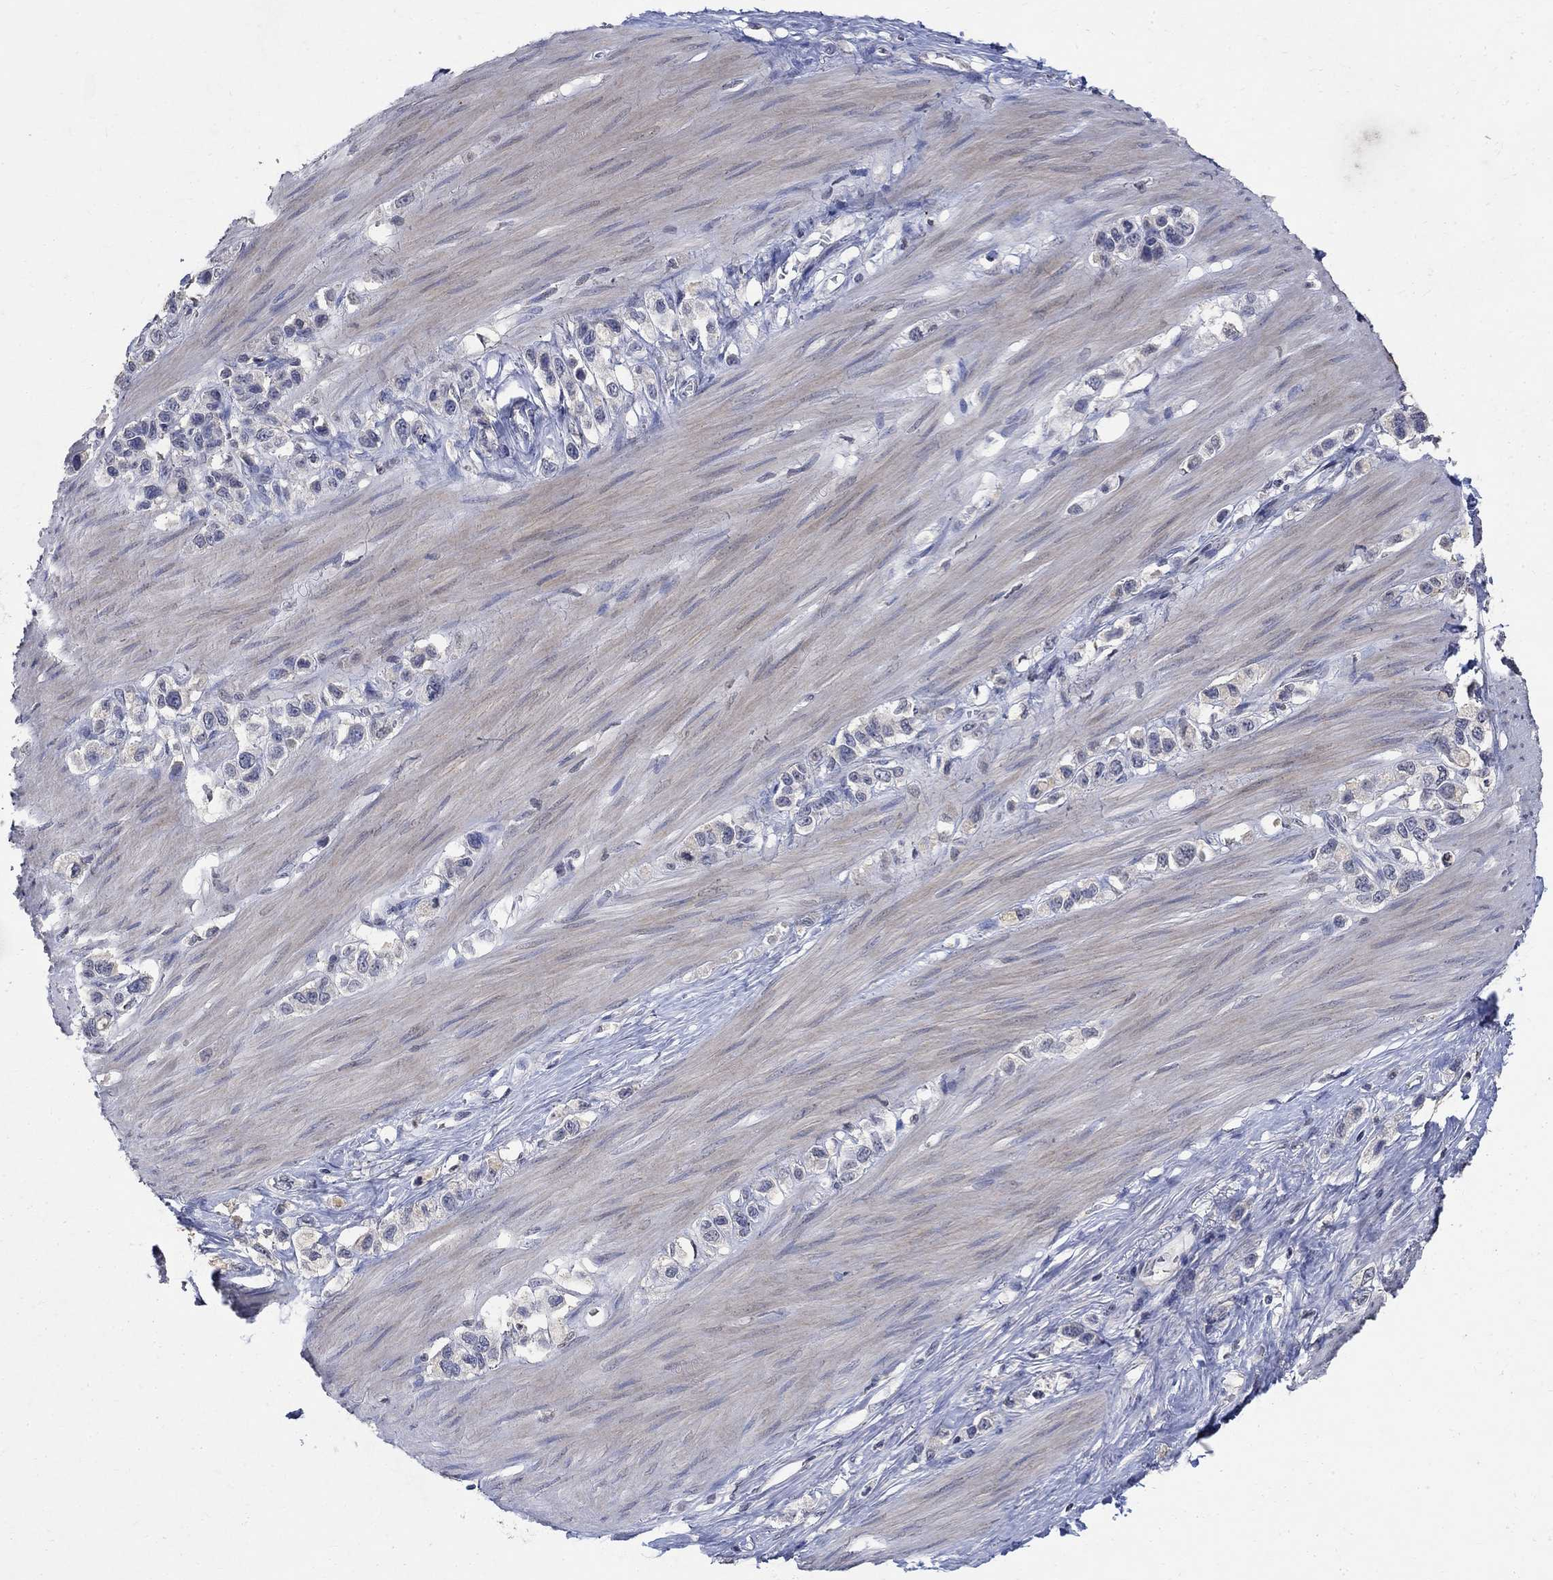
{"staining": {"intensity": "negative", "quantity": "none", "location": "none"}, "tissue": "stomach cancer", "cell_type": "Tumor cells", "image_type": "cancer", "snomed": [{"axis": "morphology", "description": "Normal tissue, NOS"}, {"axis": "morphology", "description": "Adenocarcinoma, NOS"}, {"axis": "morphology", "description": "Adenocarcinoma, High grade"}, {"axis": "topography", "description": "Stomach, upper"}, {"axis": "topography", "description": "Stomach"}], "caption": "Immunohistochemistry (IHC) micrograph of neoplastic tissue: human stomach cancer stained with DAB (3,3'-diaminobenzidine) exhibits no significant protein staining in tumor cells. (DAB (3,3'-diaminobenzidine) immunohistochemistry, high magnification).", "gene": "TMEM169", "patient": {"sex": "female", "age": 65}}